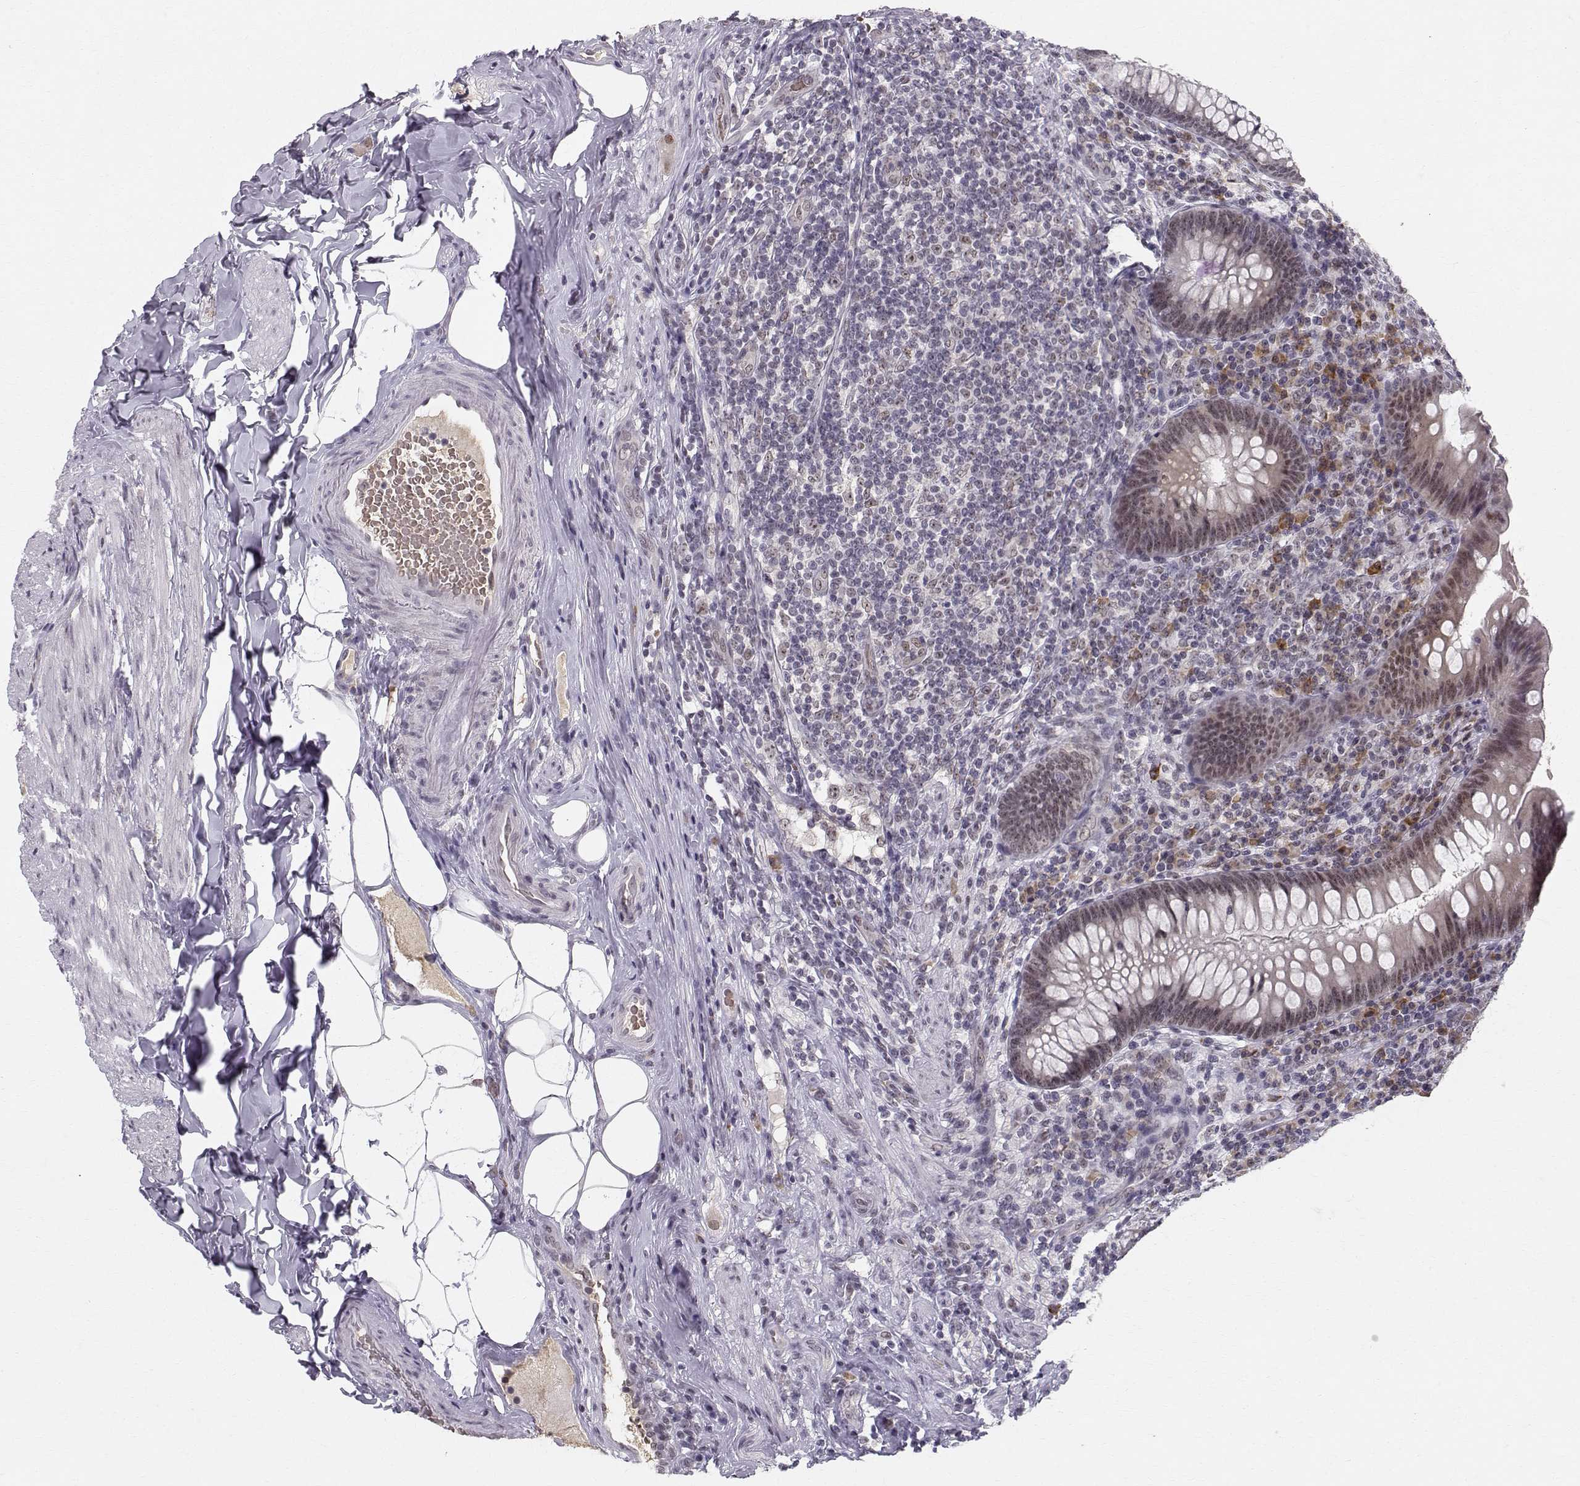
{"staining": {"intensity": "weak", "quantity": "25%-75%", "location": "cytoplasmic/membranous,nuclear"}, "tissue": "appendix", "cell_type": "Glandular cells", "image_type": "normal", "snomed": [{"axis": "morphology", "description": "Normal tissue, NOS"}, {"axis": "topography", "description": "Appendix"}], "caption": "Immunohistochemical staining of benign human appendix demonstrates low levels of weak cytoplasmic/membranous,nuclear staining in approximately 25%-75% of glandular cells.", "gene": "RPP38", "patient": {"sex": "male", "age": 47}}